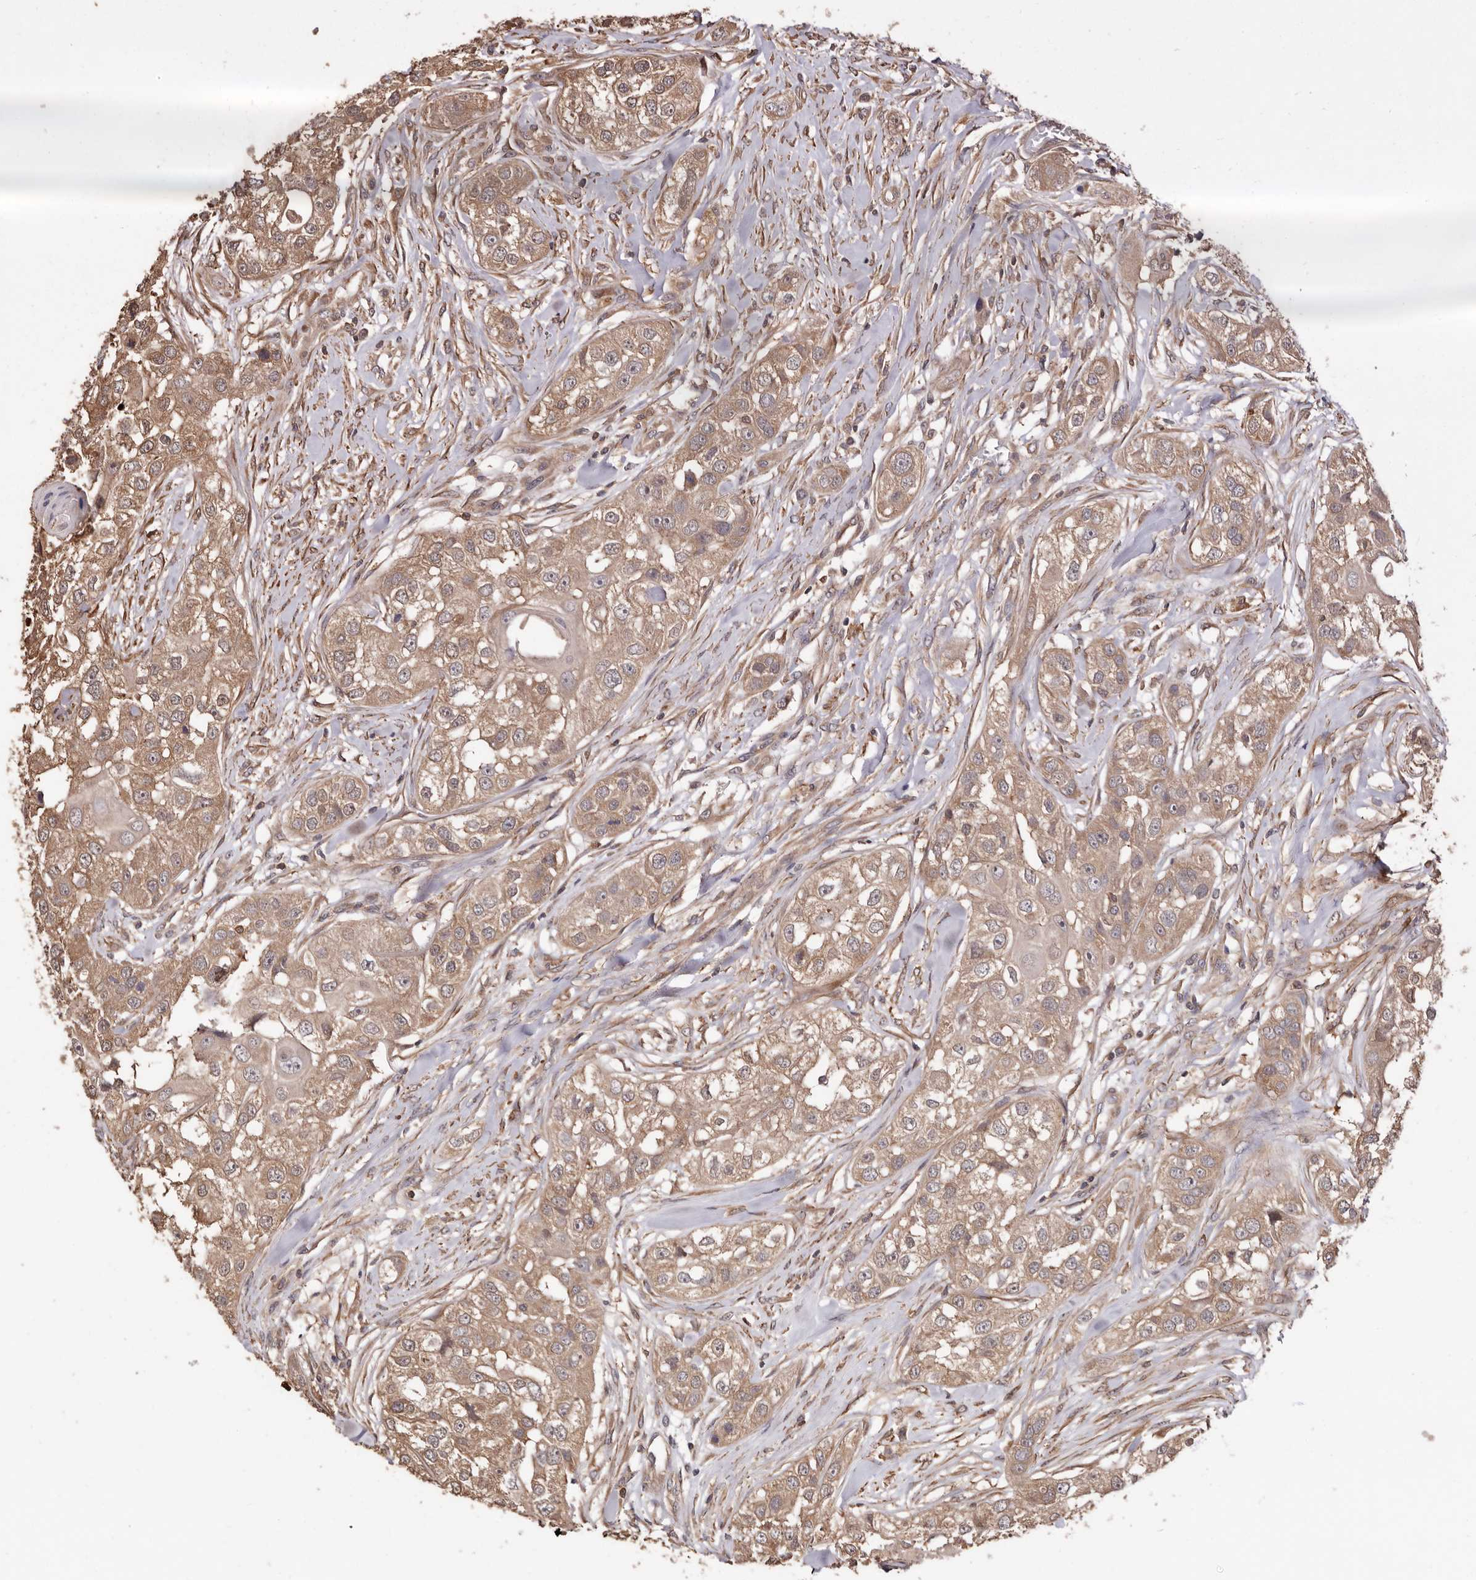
{"staining": {"intensity": "moderate", "quantity": ">75%", "location": "cytoplasmic/membranous"}, "tissue": "head and neck cancer", "cell_type": "Tumor cells", "image_type": "cancer", "snomed": [{"axis": "morphology", "description": "Normal tissue, NOS"}, {"axis": "morphology", "description": "Squamous cell carcinoma, NOS"}, {"axis": "topography", "description": "Skeletal muscle"}, {"axis": "topography", "description": "Head-Neck"}], "caption": "Squamous cell carcinoma (head and neck) stained for a protein (brown) reveals moderate cytoplasmic/membranous positive staining in about >75% of tumor cells.", "gene": "COQ8B", "patient": {"sex": "male", "age": 51}}